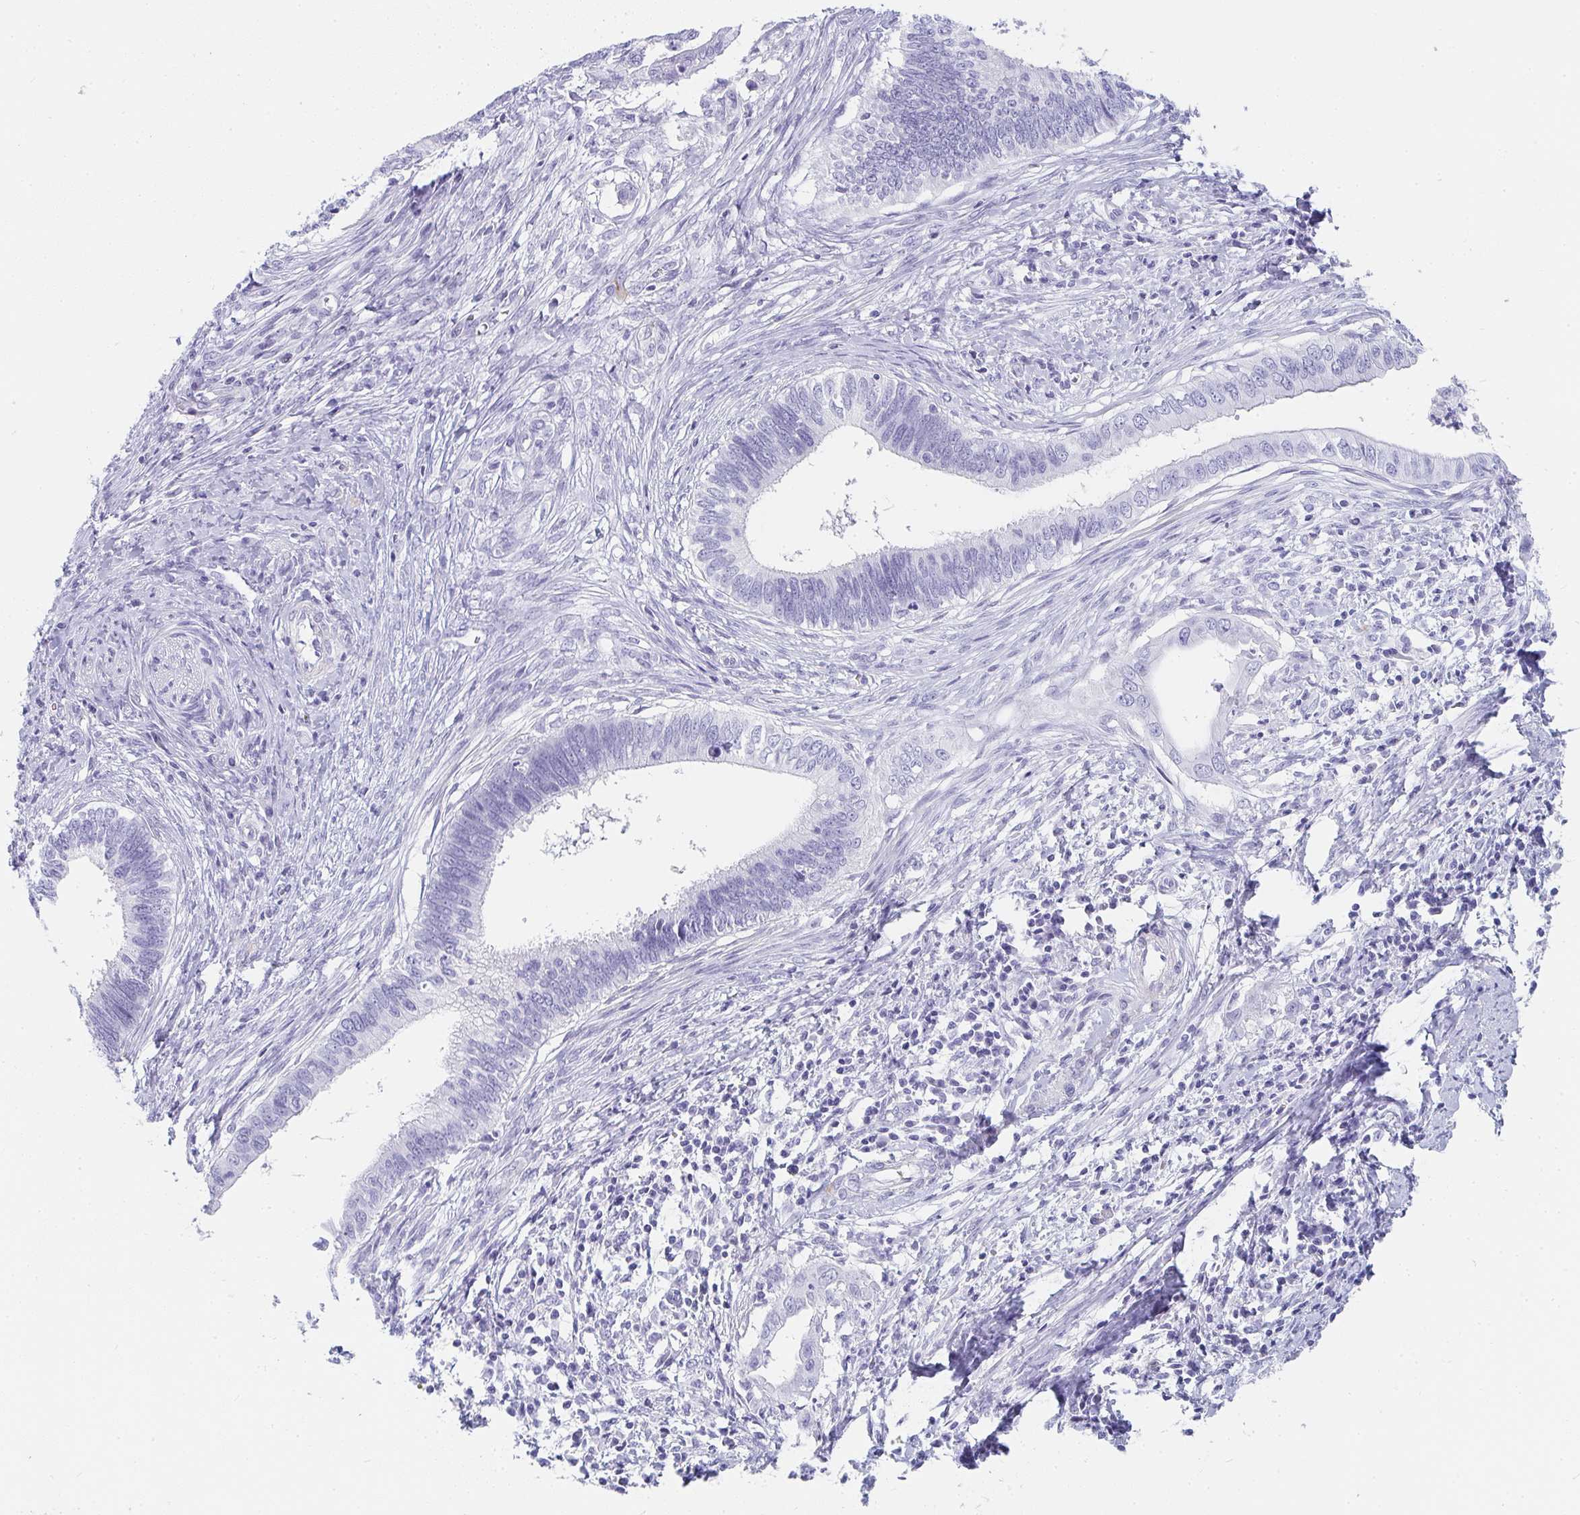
{"staining": {"intensity": "negative", "quantity": "none", "location": "none"}, "tissue": "cervical cancer", "cell_type": "Tumor cells", "image_type": "cancer", "snomed": [{"axis": "morphology", "description": "Adenocarcinoma, NOS"}, {"axis": "topography", "description": "Cervix"}], "caption": "There is no significant positivity in tumor cells of cervical adenocarcinoma.", "gene": "PRND", "patient": {"sex": "female", "age": 42}}